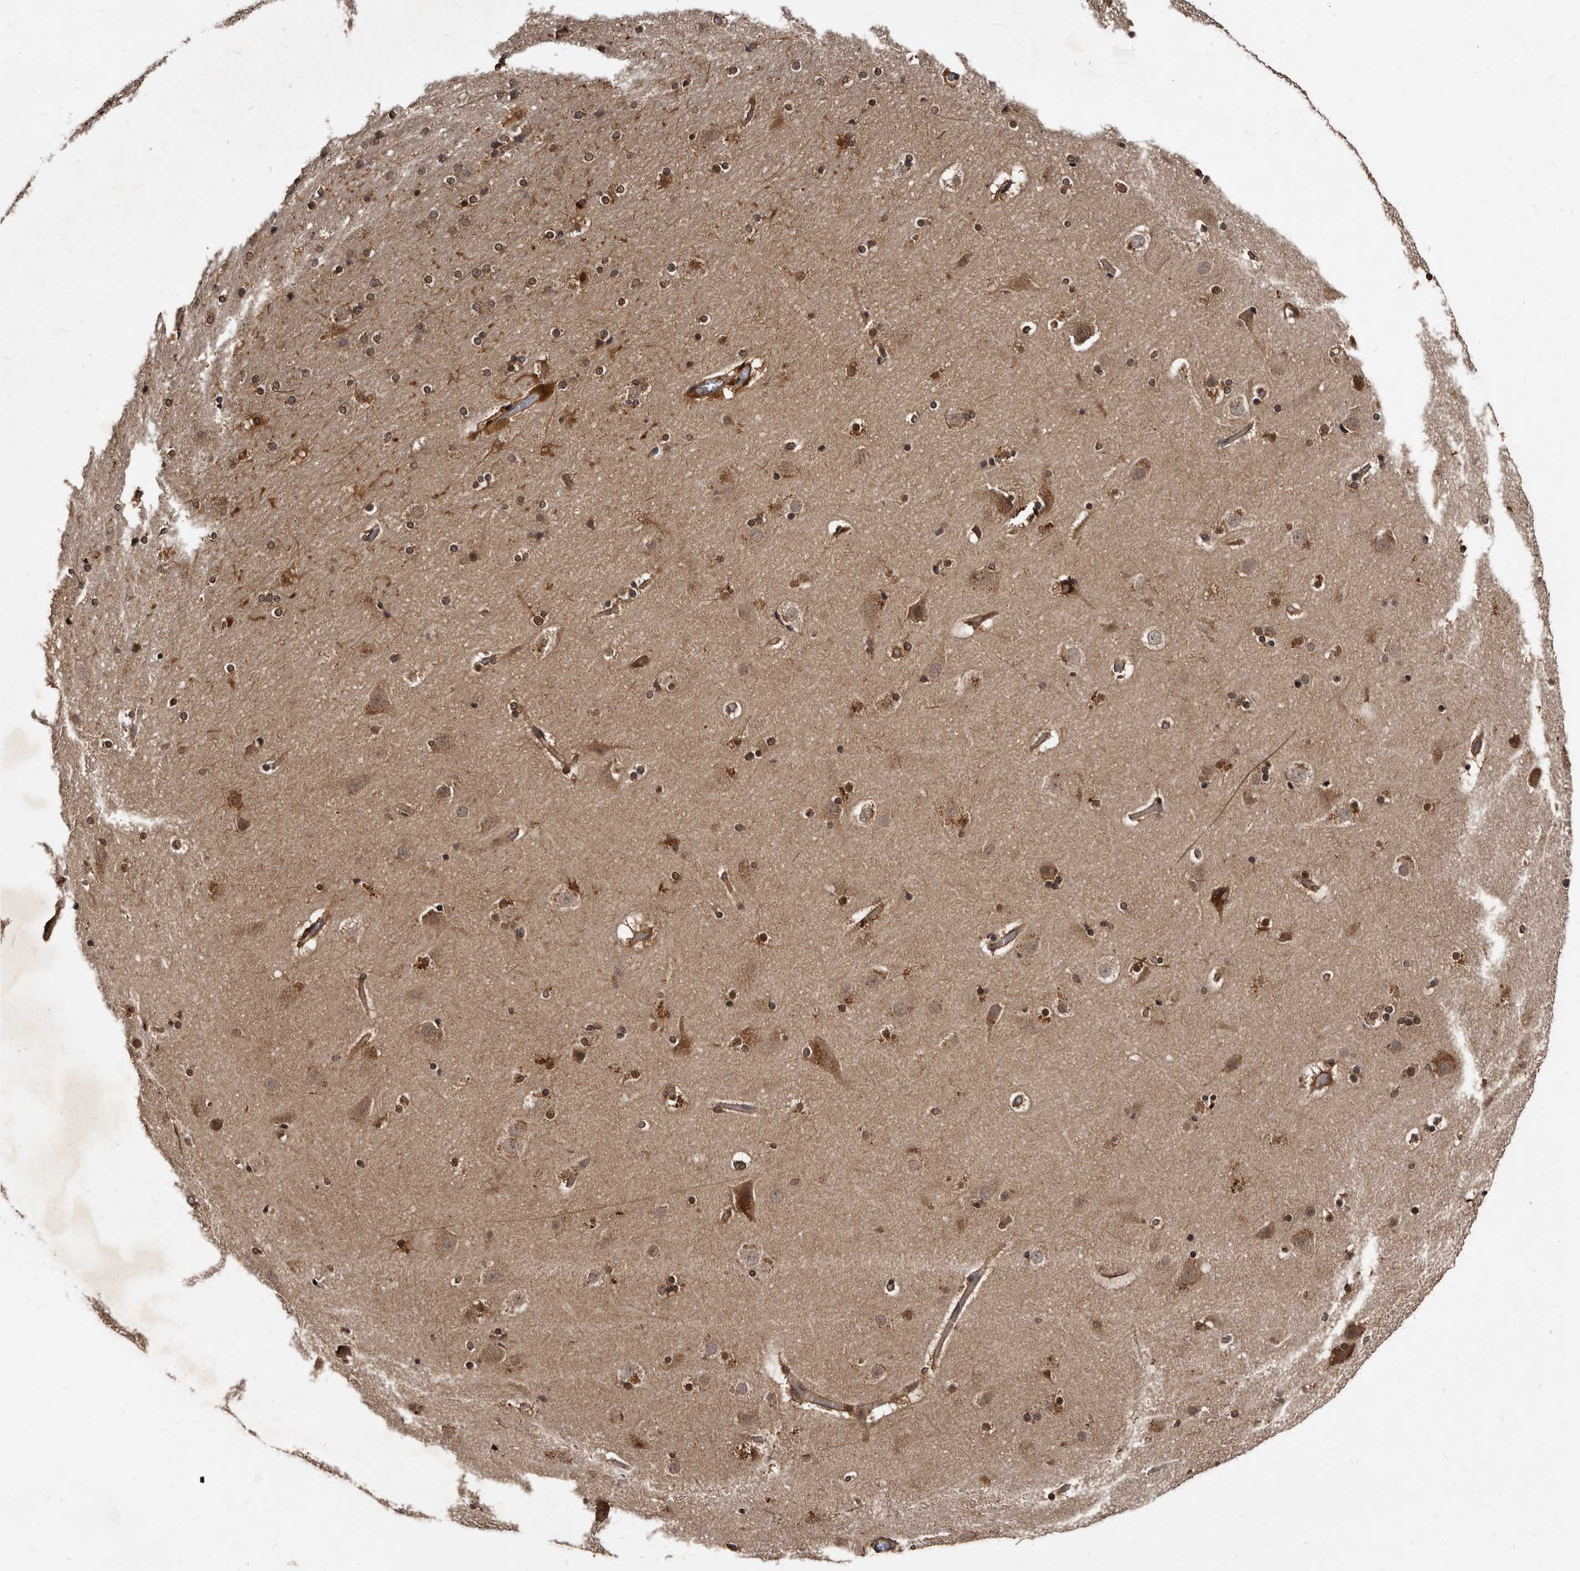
{"staining": {"intensity": "moderate", "quantity": ">75%", "location": "cytoplasmic/membranous"}, "tissue": "cerebral cortex", "cell_type": "Endothelial cells", "image_type": "normal", "snomed": [{"axis": "morphology", "description": "Normal tissue, NOS"}, {"axis": "topography", "description": "Cerebral cortex"}], "caption": "Endothelial cells demonstrate medium levels of moderate cytoplasmic/membranous positivity in approximately >75% of cells in unremarkable human cerebral cortex.", "gene": "PMVK", "patient": {"sex": "male", "age": 57}}